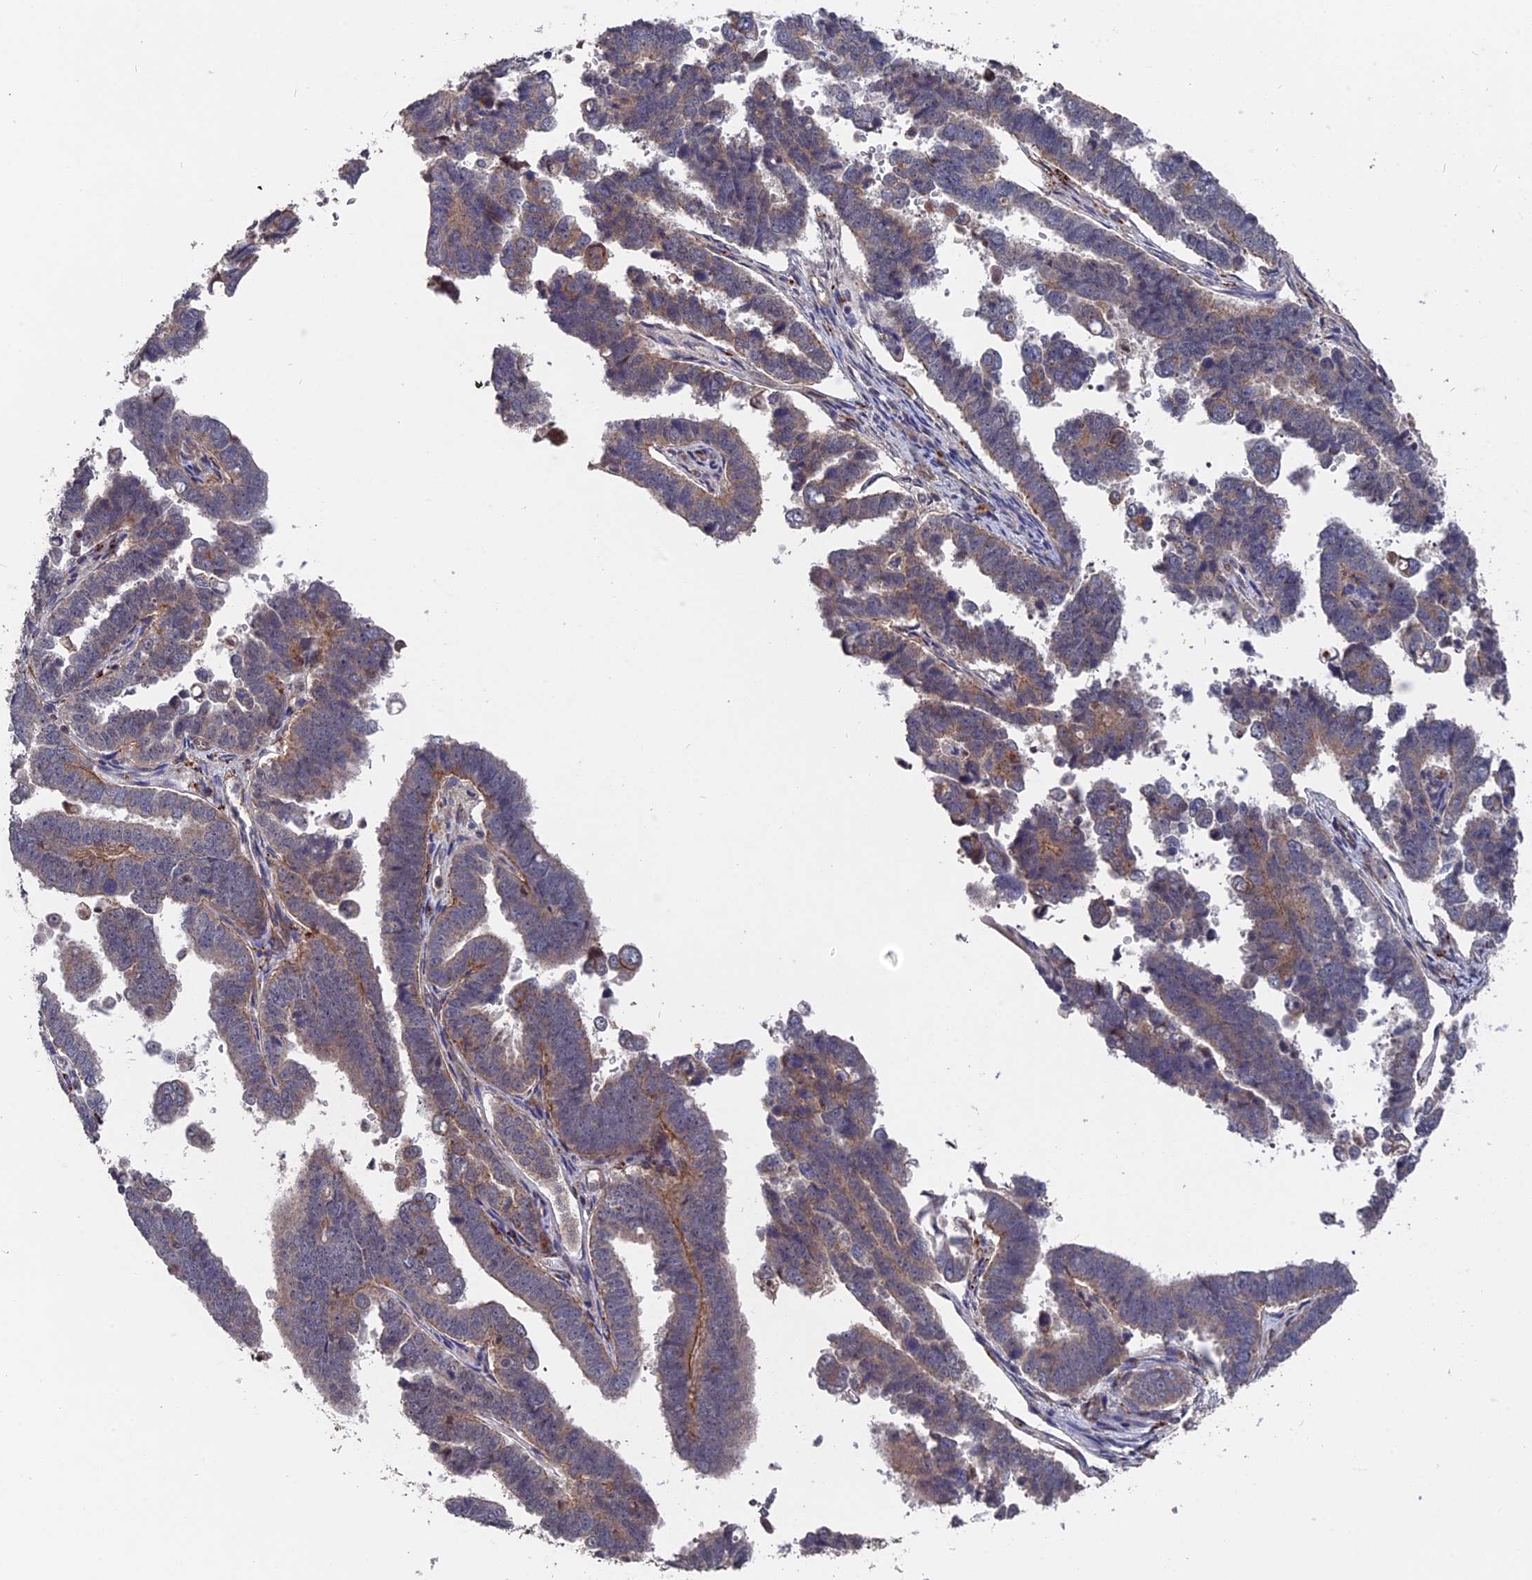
{"staining": {"intensity": "weak", "quantity": "25%-75%", "location": "cytoplasmic/membranous"}, "tissue": "endometrial cancer", "cell_type": "Tumor cells", "image_type": "cancer", "snomed": [{"axis": "morphology", "description": "Adenocarcinoma, NOS"}, {"axis": "topography", "description": "Endometrium"}], "caption": "Brown immunohistochemical staining in endometrial adenocarcinoma shows weak cytoplasmic/membranous staining in about 25%-75% of tumor cells.", "gene": "NOSIP", "patient": {"sex": "female", "age": 75}}